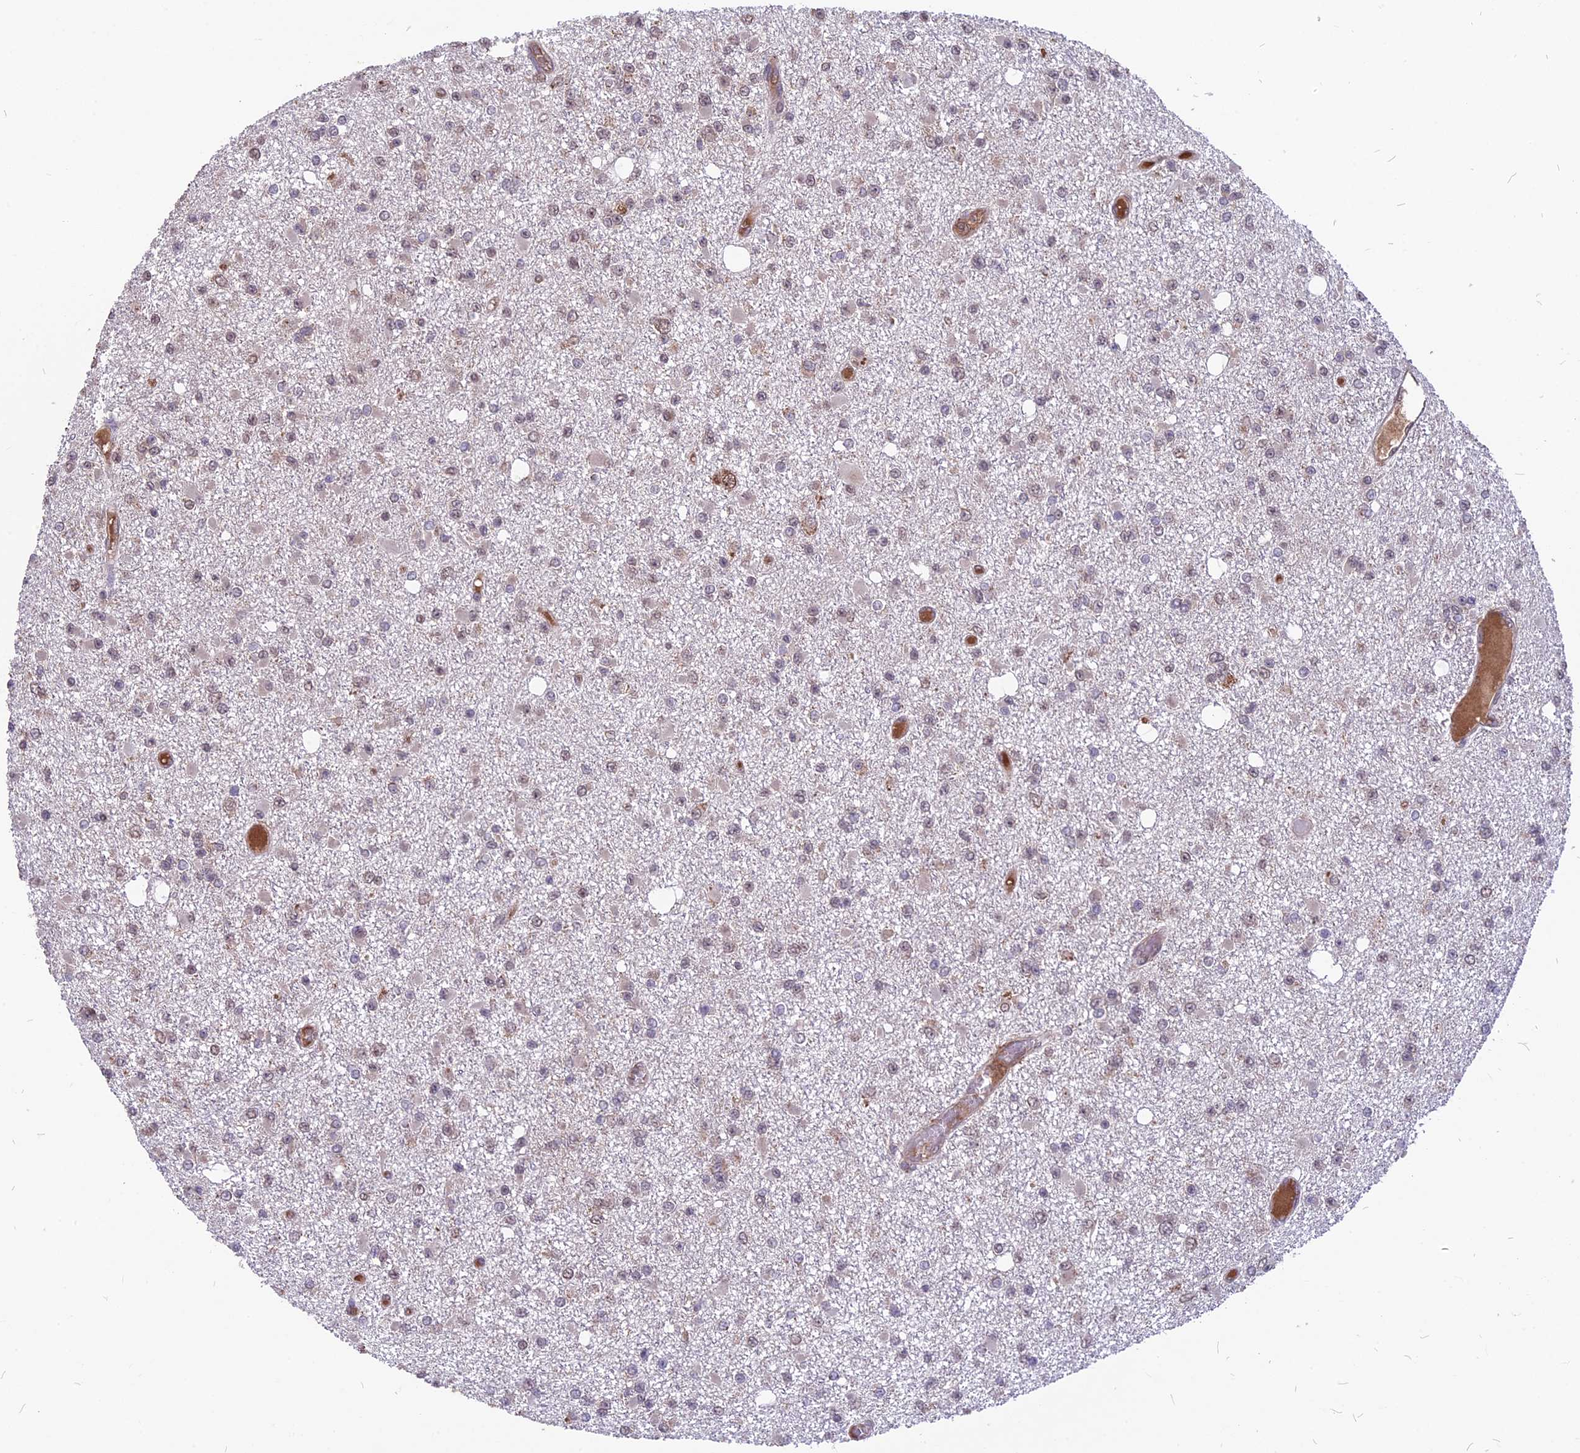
{"staining": {"intensity": "weak", "quantity": "<25%", "location": "nuclear"}, "tissue": "glioma", "cell_type": "Tumor cells", "image_type": "cancer", "snomed": [{"axis": "morphology", "description": "Glioma, malignant, Low grade"}, {"axis": "topography", "description": "Brain"}], "caption": "Tumor cells are negative for protein expression in human glioma.", "gene": "ZNF598", "patient": {"sex": "female", "age": 22}}